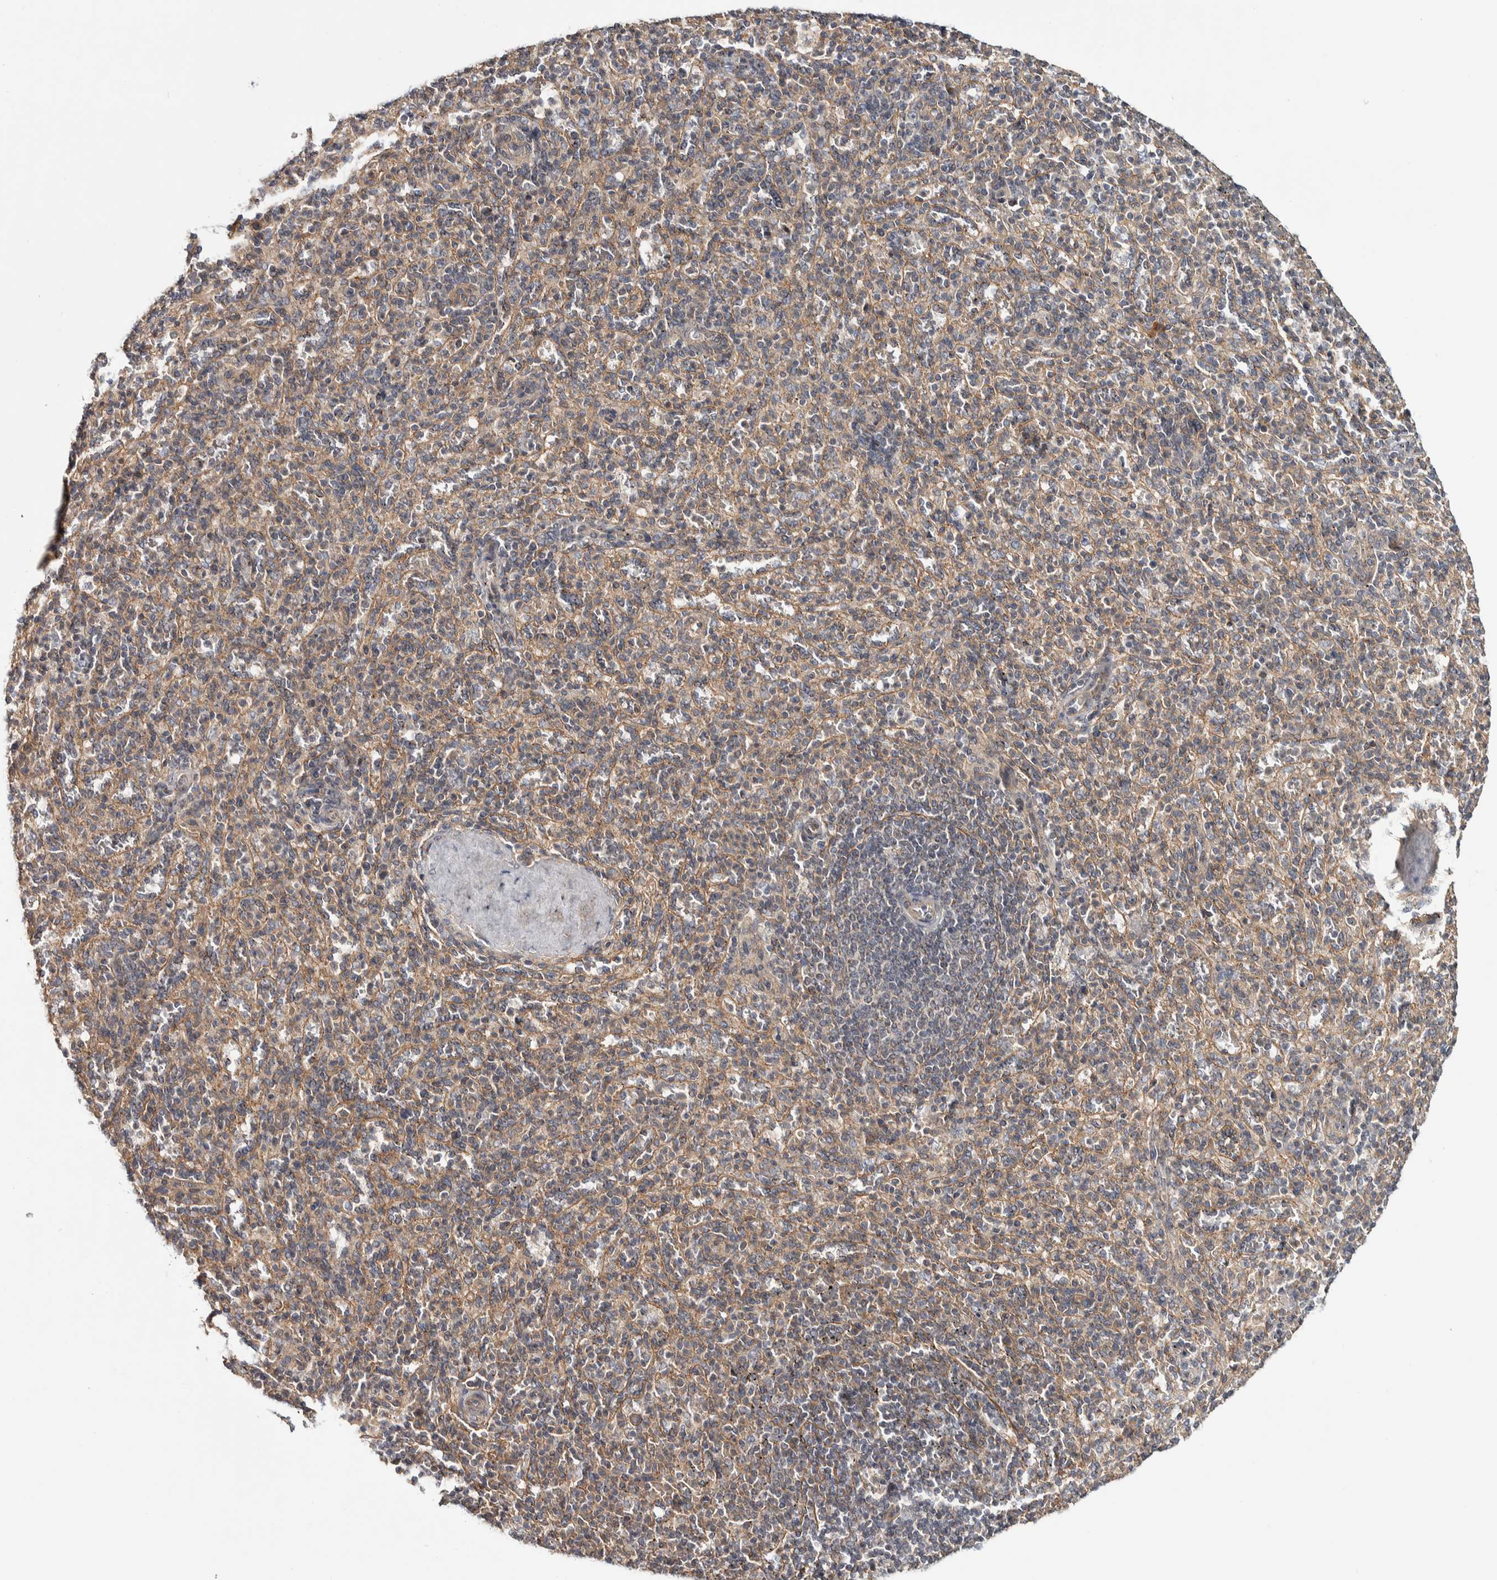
{"staining": {"intensity": "weak", "quantity": ">75%", "location": "cytoplasmic/membranous"}, "tissue": "spleen", "cell_type": "Cells in red pulp", "image_type": "normal", "snomed": [{"axis": "morphology", "description": "Normal tissue, NOS"}, {"axis": "topography", "description": "Spleen"}], "caption": "Spleen stained with immunohistochemistry (IHC) reveals weak cytoplasmic/membranous staining in about >75% of cells in red pulp. Nuclei are stained in blue.", "gene": "CHMP4C", "patient": {"sex": "male", "age": 36}}